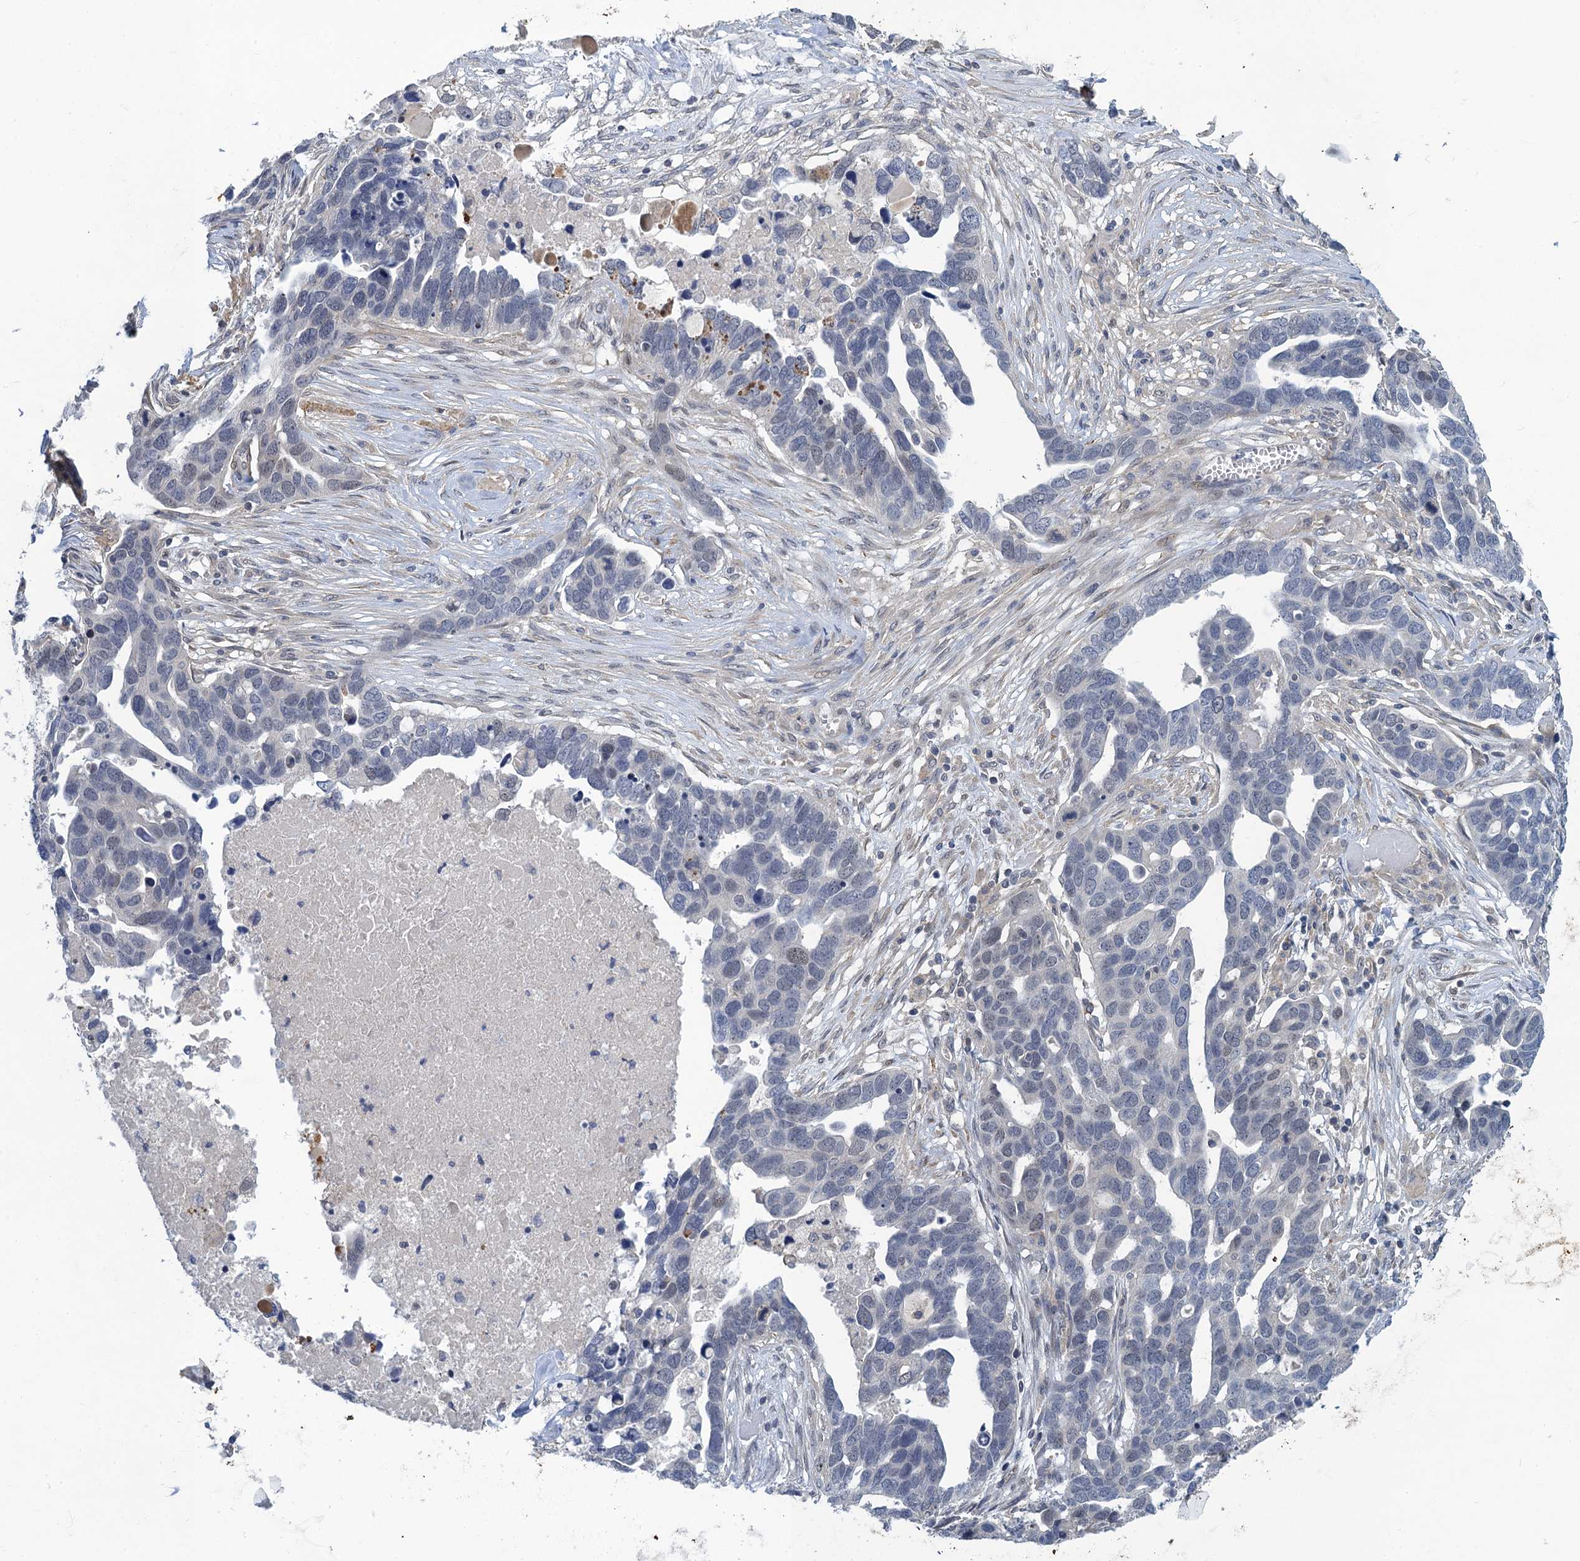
{"staining": {"intensity": "negative", "quantity": "none", "location": "none"}, "tissue": "ovarian cancer", "cell_type": "Tumor cells", "image_type": "cancer", "snomed": [{"axis": "morphology", "description": "Cystadenocarcinoma, serous, NOS"}, {"axis": "topography", "description": "Ovary"}], "caption": "A high-resolution micrograph shows immunohistochemistry staining of serous cystadenocarcinoma (ovarian), which shows no significant staining in tumor cells.", "gene": "MRFAP1", "patient": {"sex": "female", "age": 54}}